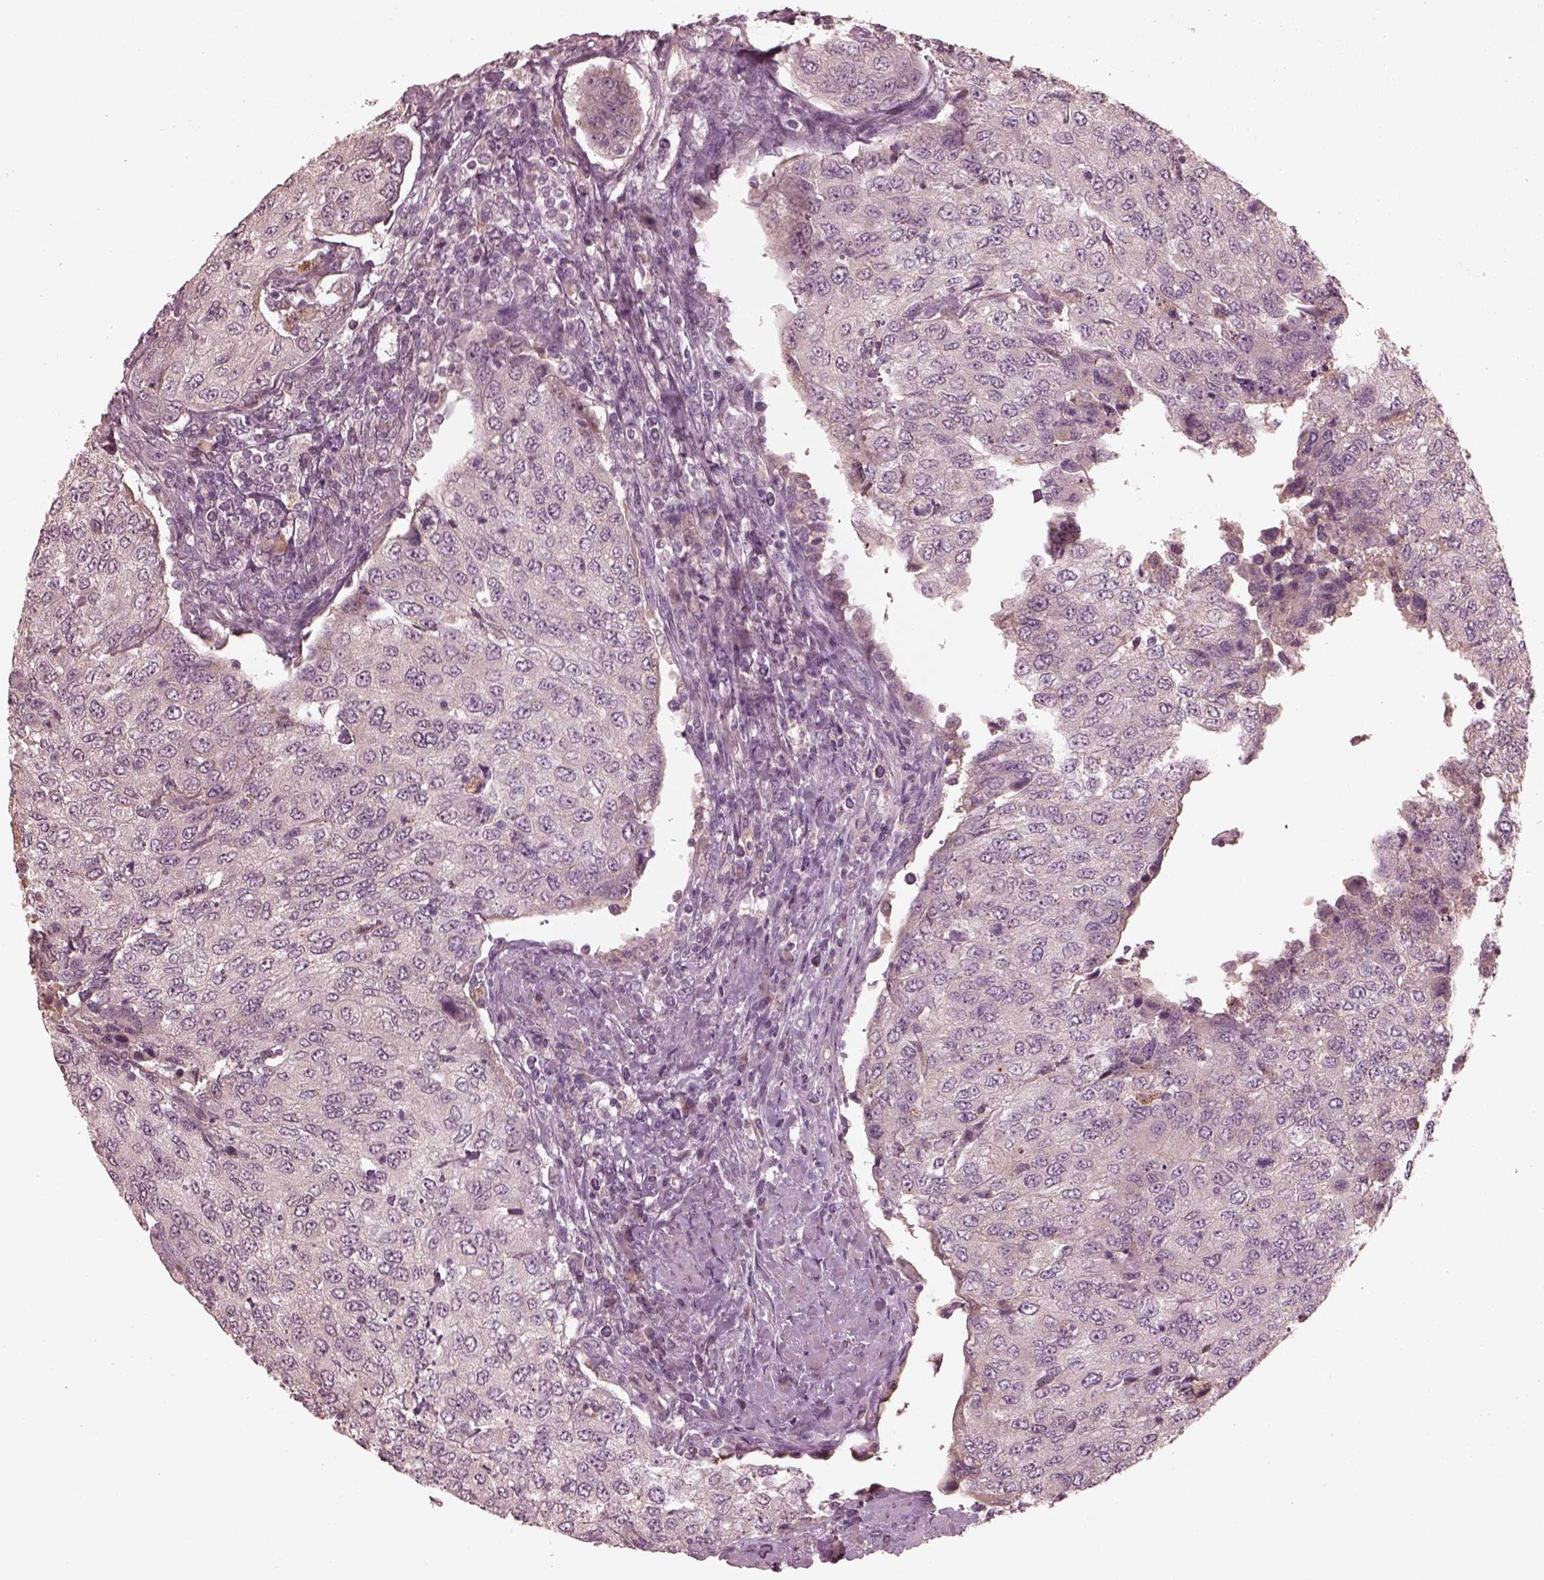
{"staining": {"intensity": "negative", "quantity": "none", "location": "none"}, "tissue": "urothelial cancer", "cell_type": "Tumor cells", "image_type": "cancer", "snomed": [{"axis": "morphology", "description": "Urothelial carcinoma, High grade"}, {"axis": "topography", "description": "Urinary bladder"}], "caption": "Immunohistochemistry photomicrograph of neoplastic tissue: urothelial cancer stained with DAB (3,3'-diaminobenzidine) displays no significant protein staining in tumor cells.", "gene": "VWA5B1", "patient": {"sex": "female", "age": 78}}